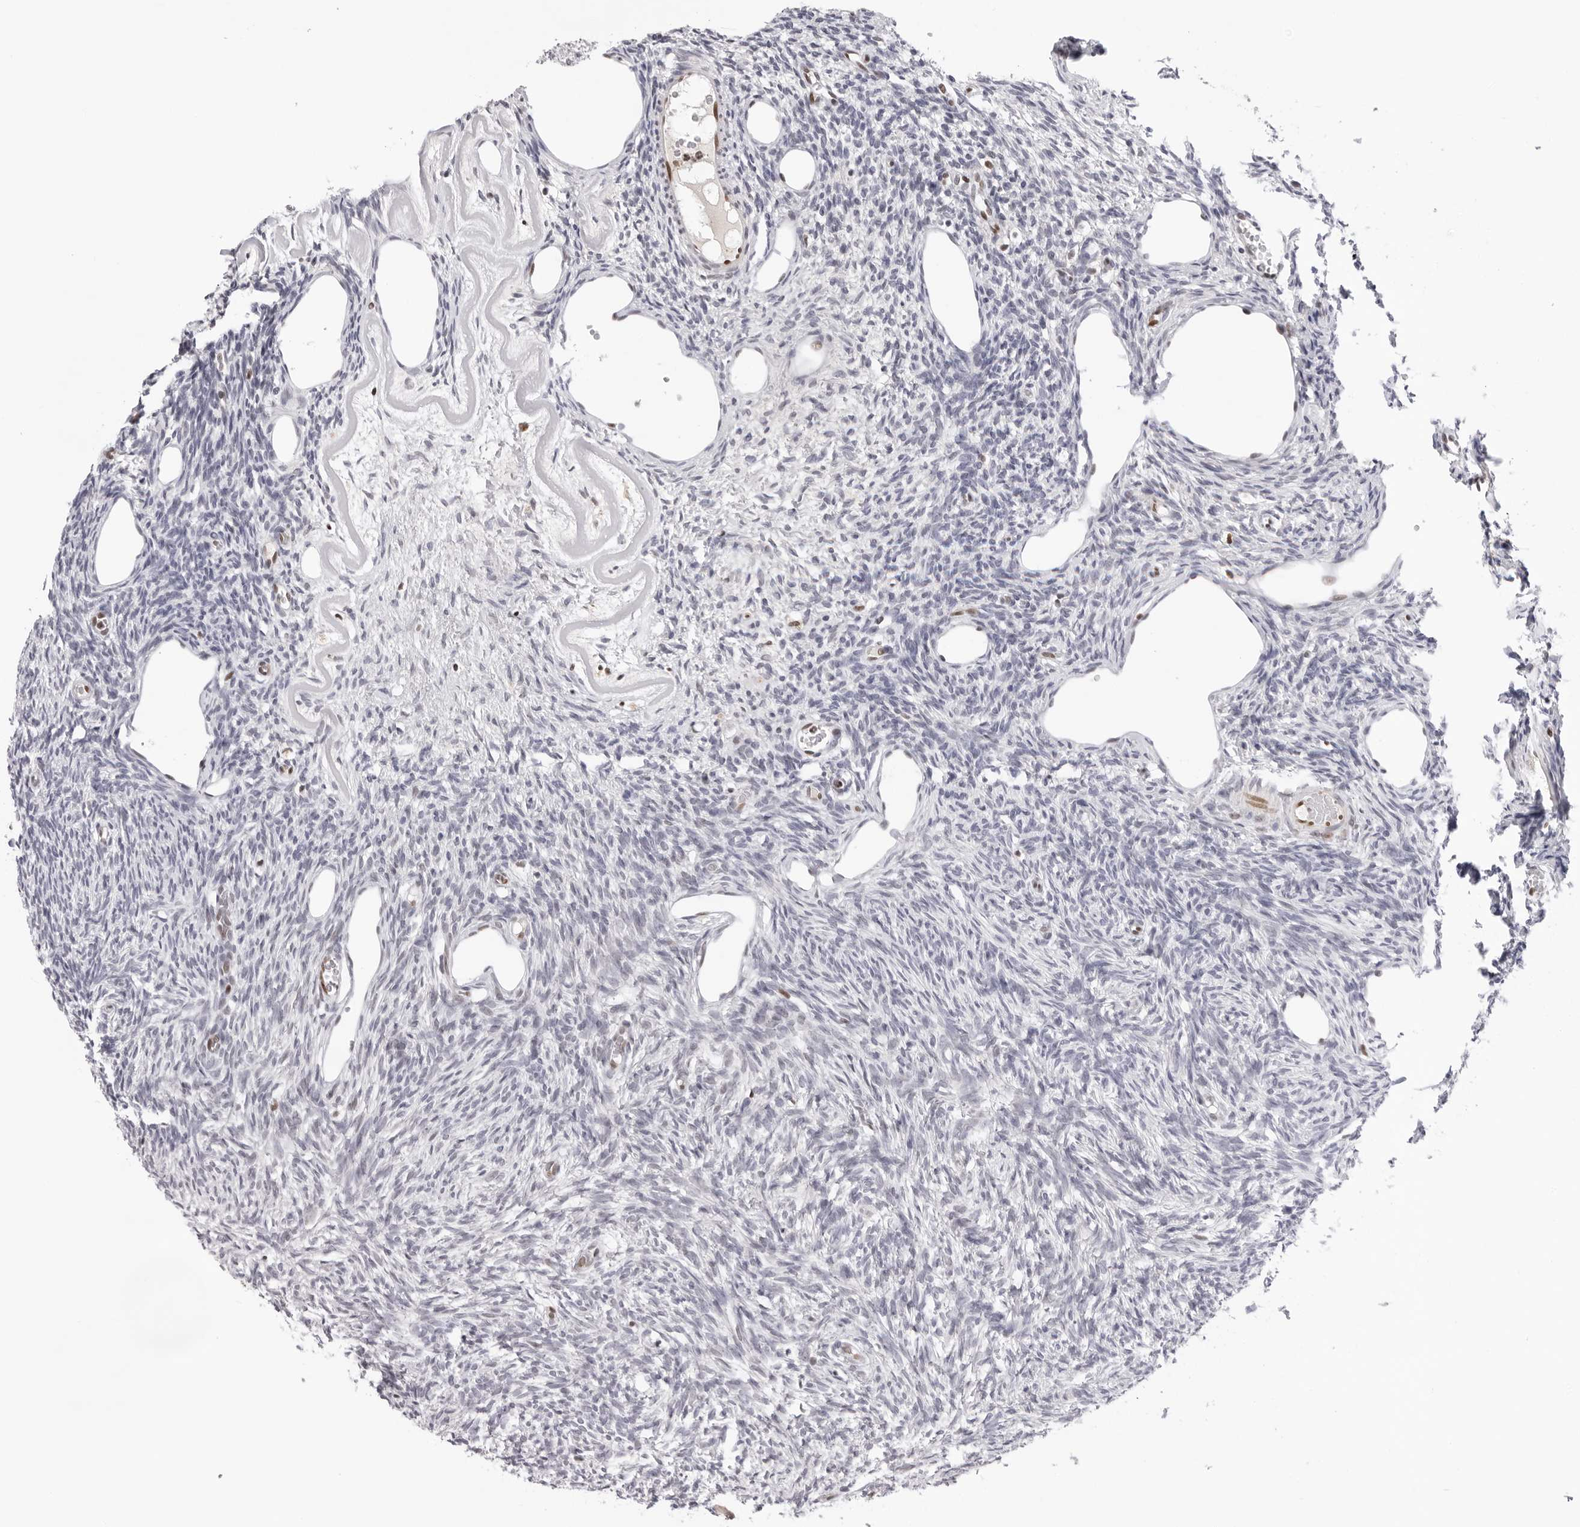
{"staining": {"intensity": "moderate", "quantity": "25%-75%", "location": "nuclear"}, "tissue": "ovary", "cell_type": "Follicle cells", "image_type": "normal", "snomed": [{"axis": "morphology", "description": "Normal tissue, NOS"}, {"axis": "topography", "description": "Ovary"}], "caption": "A high-resolution photomicrograph shows immunohistochemistry staining of benign ovary, which demonstrates moderate nuclear expression in about 25%-75% of follicle cells.", "gene": "OGG1", "patient": {"sex": "female", "age": 33}}